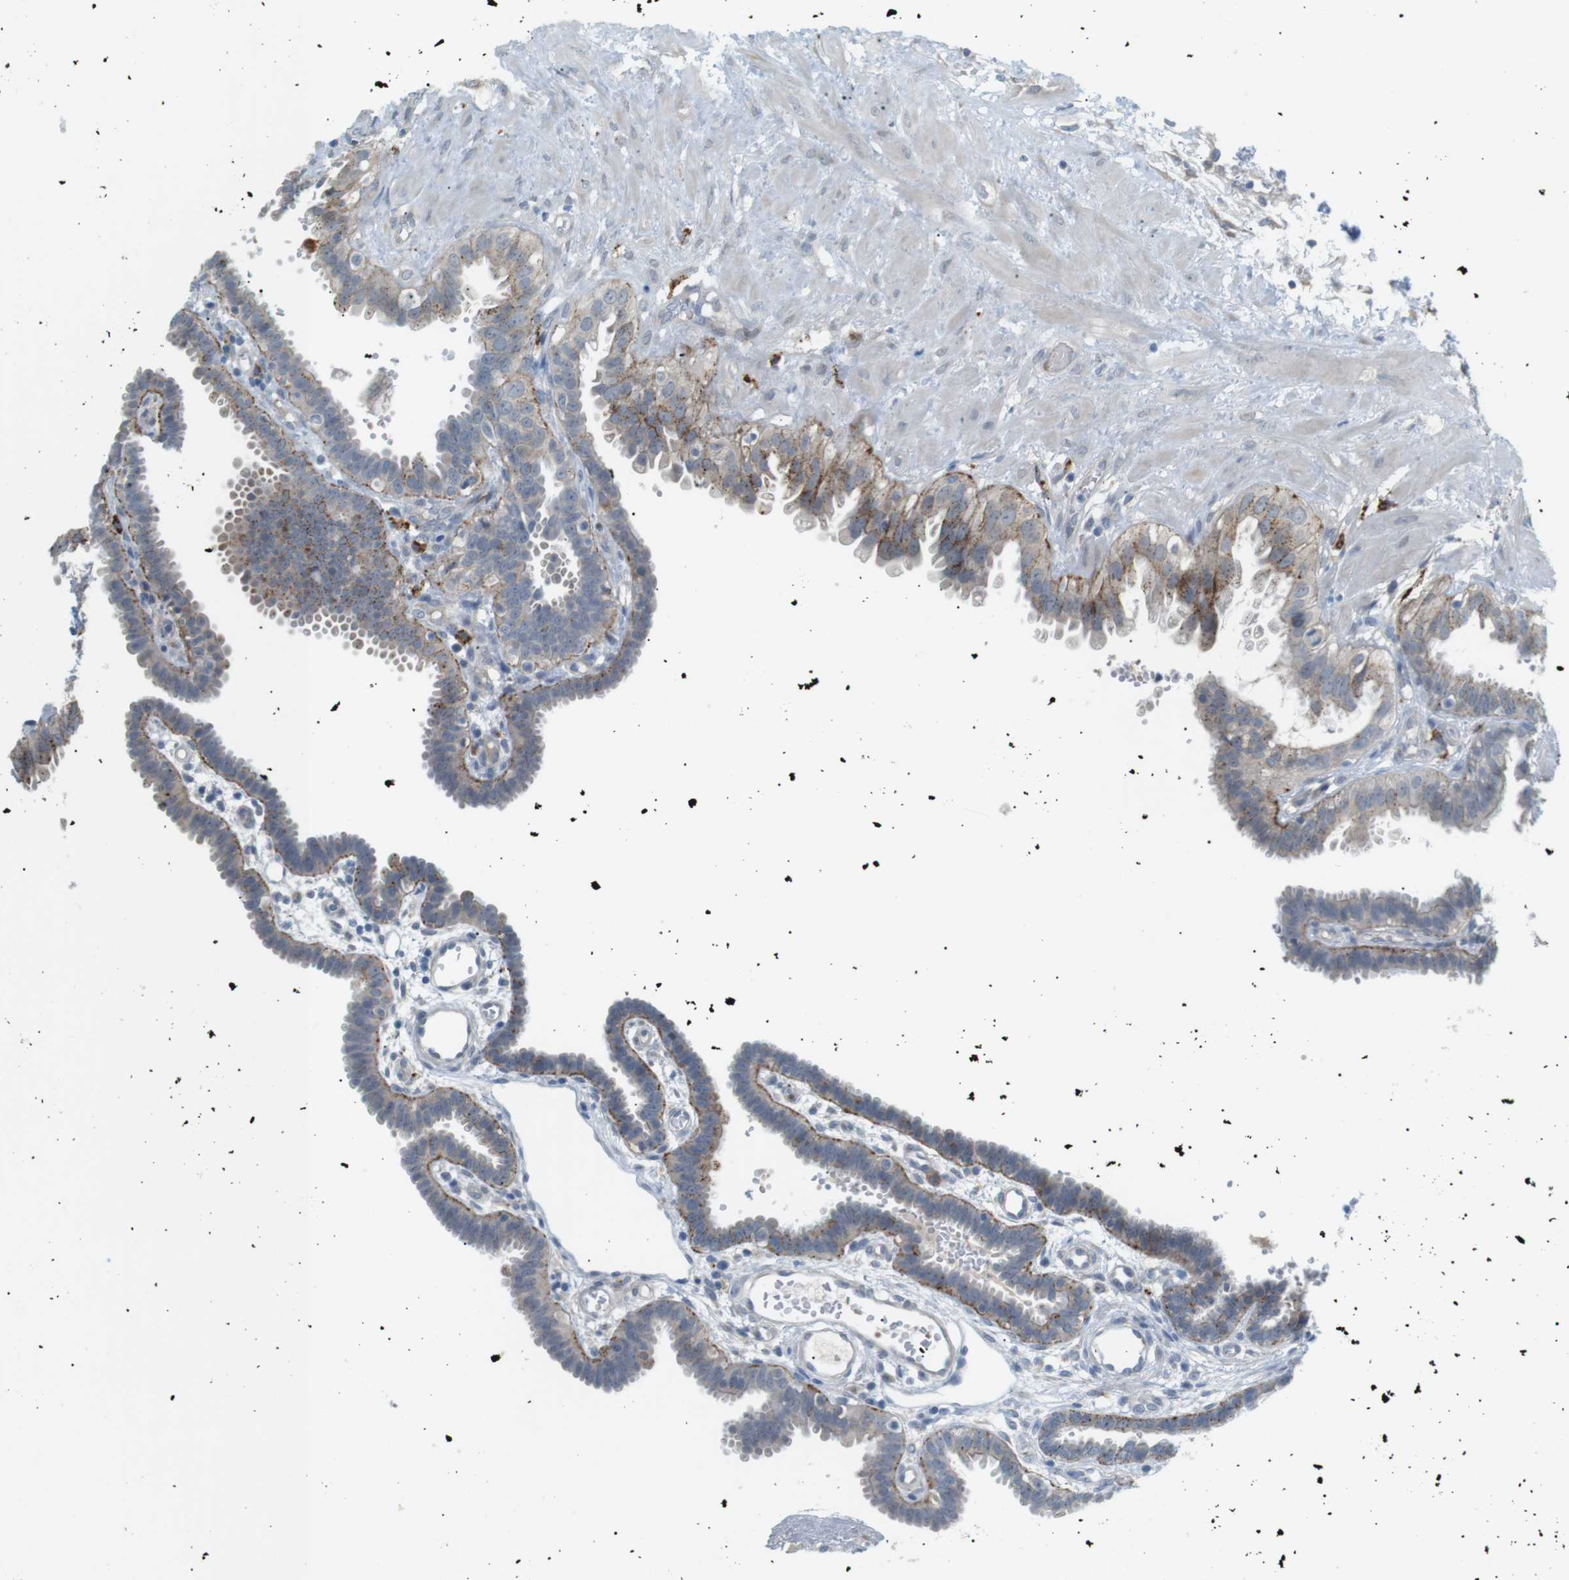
{"staining": {"intensity": "moderate", "quantity": "25%-75%", "location": "cytoplasmic/membranous"}, "tissue": "fallopian tube", "cell_type": "Glandular cells", "image_type": "normal", "snomed": [{"axis": "morphology", "description": "Normal tissue, NOS"}, {"axis": "topography", "description": "Fallopian tube"}, {"axis": "topography", "description": "Placenta"}], "caption": "High-power microscopy captured an immunohistochemistry image of benign fallopian tube, revealing moderate cytoplasmic/membranous positivity in about 25%-75% of glandular cells. (IHC, brightfield microscopy, high magnification).", "gene": "B4GALNT2", "patient": {"sex": "female", "age": 34}}